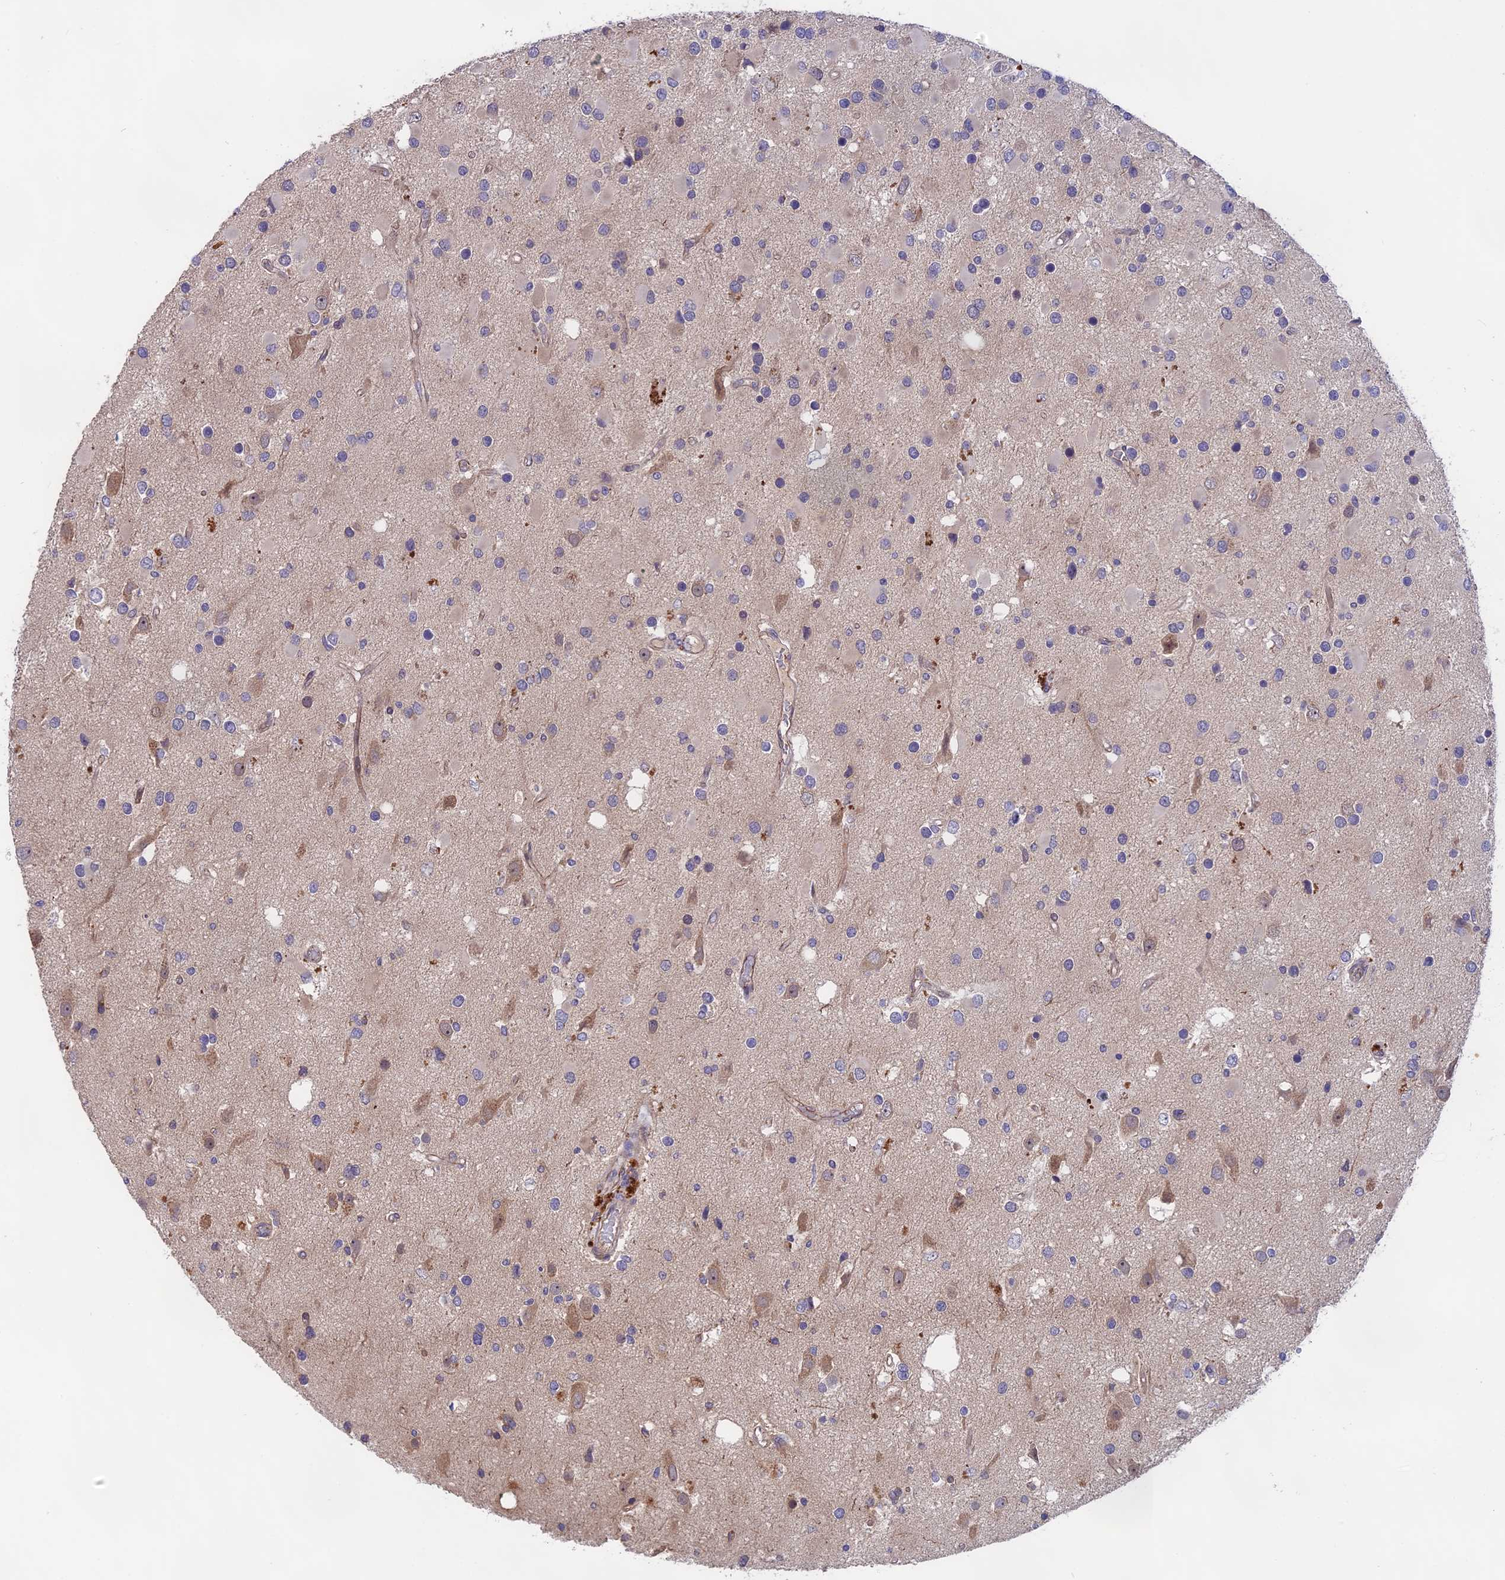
{"staining": {"intensity": "negative", "quantity": "none", "location": "none"}, "tissue": "glioma", "cell_type": "Tumor cells", "image_type": "cancer", "snomed": [{"axis": "morphology", "description": "Glioma, malignant, High grade"}, {"axis": "topography", "description": "Brain"}], "caption": "Immunohistochemistry (IHC) histopathology image of neoplastic tissue: human glioma stained with DAB (3,3'-diaminobenzidine) reveals no significant protein staining in tumor cells.", "gene": "TENT4B", "patient": {"sex": "male", "age": 53}}